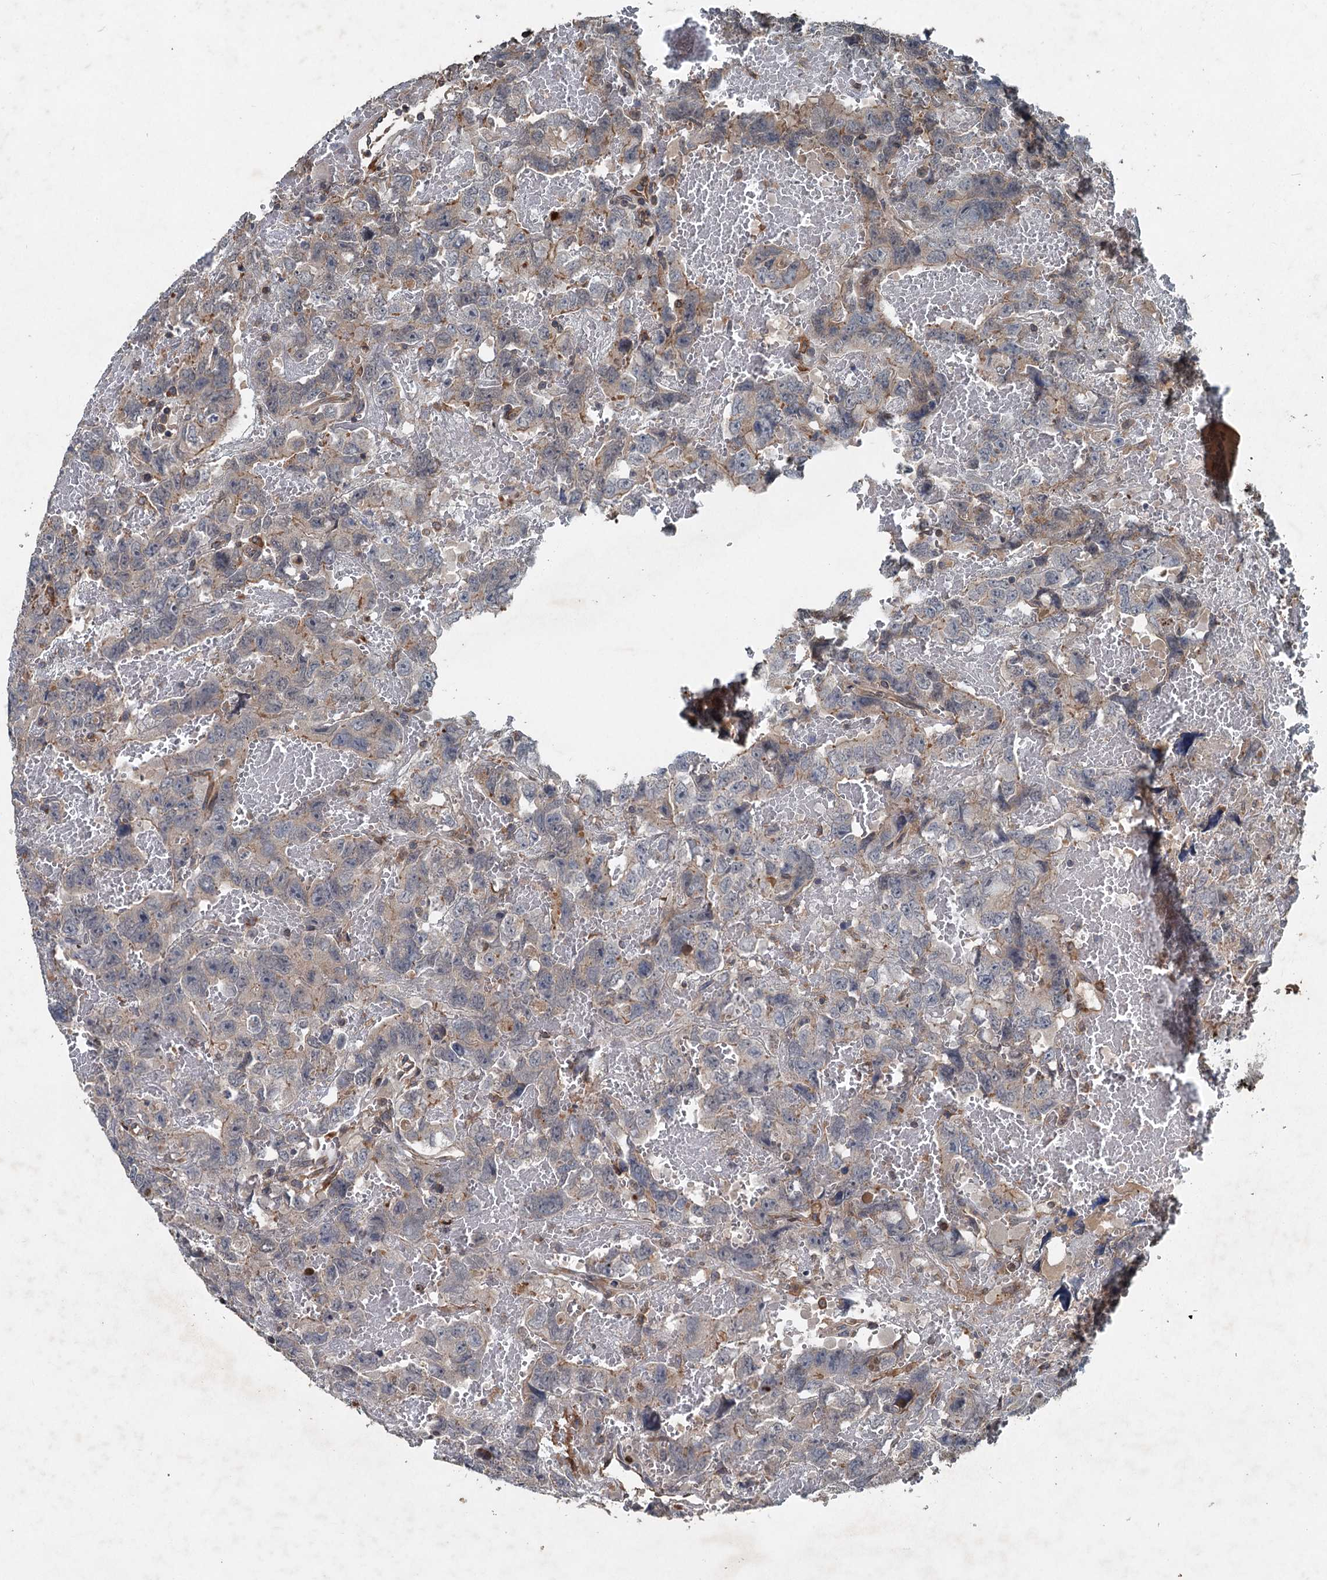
{"staining": {"intensity": "weak", "quantity": "<25%", "location": "cytoplasmic/membranous"}, "tissue": "testis cancer", "cell_type": "Tumor cells", "image_type": "cancer", "snomed": [{"axis": "morphology", "description": "Carcinoma, Embryonal, NOS"}, {"axis": "topography", "description": "Testis"}], "caption": "IHC image of human embryonal carcinoma (testis) stained for a protein (brown), which demonstrates no expression in tumor cells.", "gene": "TAPBPL", "patient": {"sex": "male", "age": 45}}